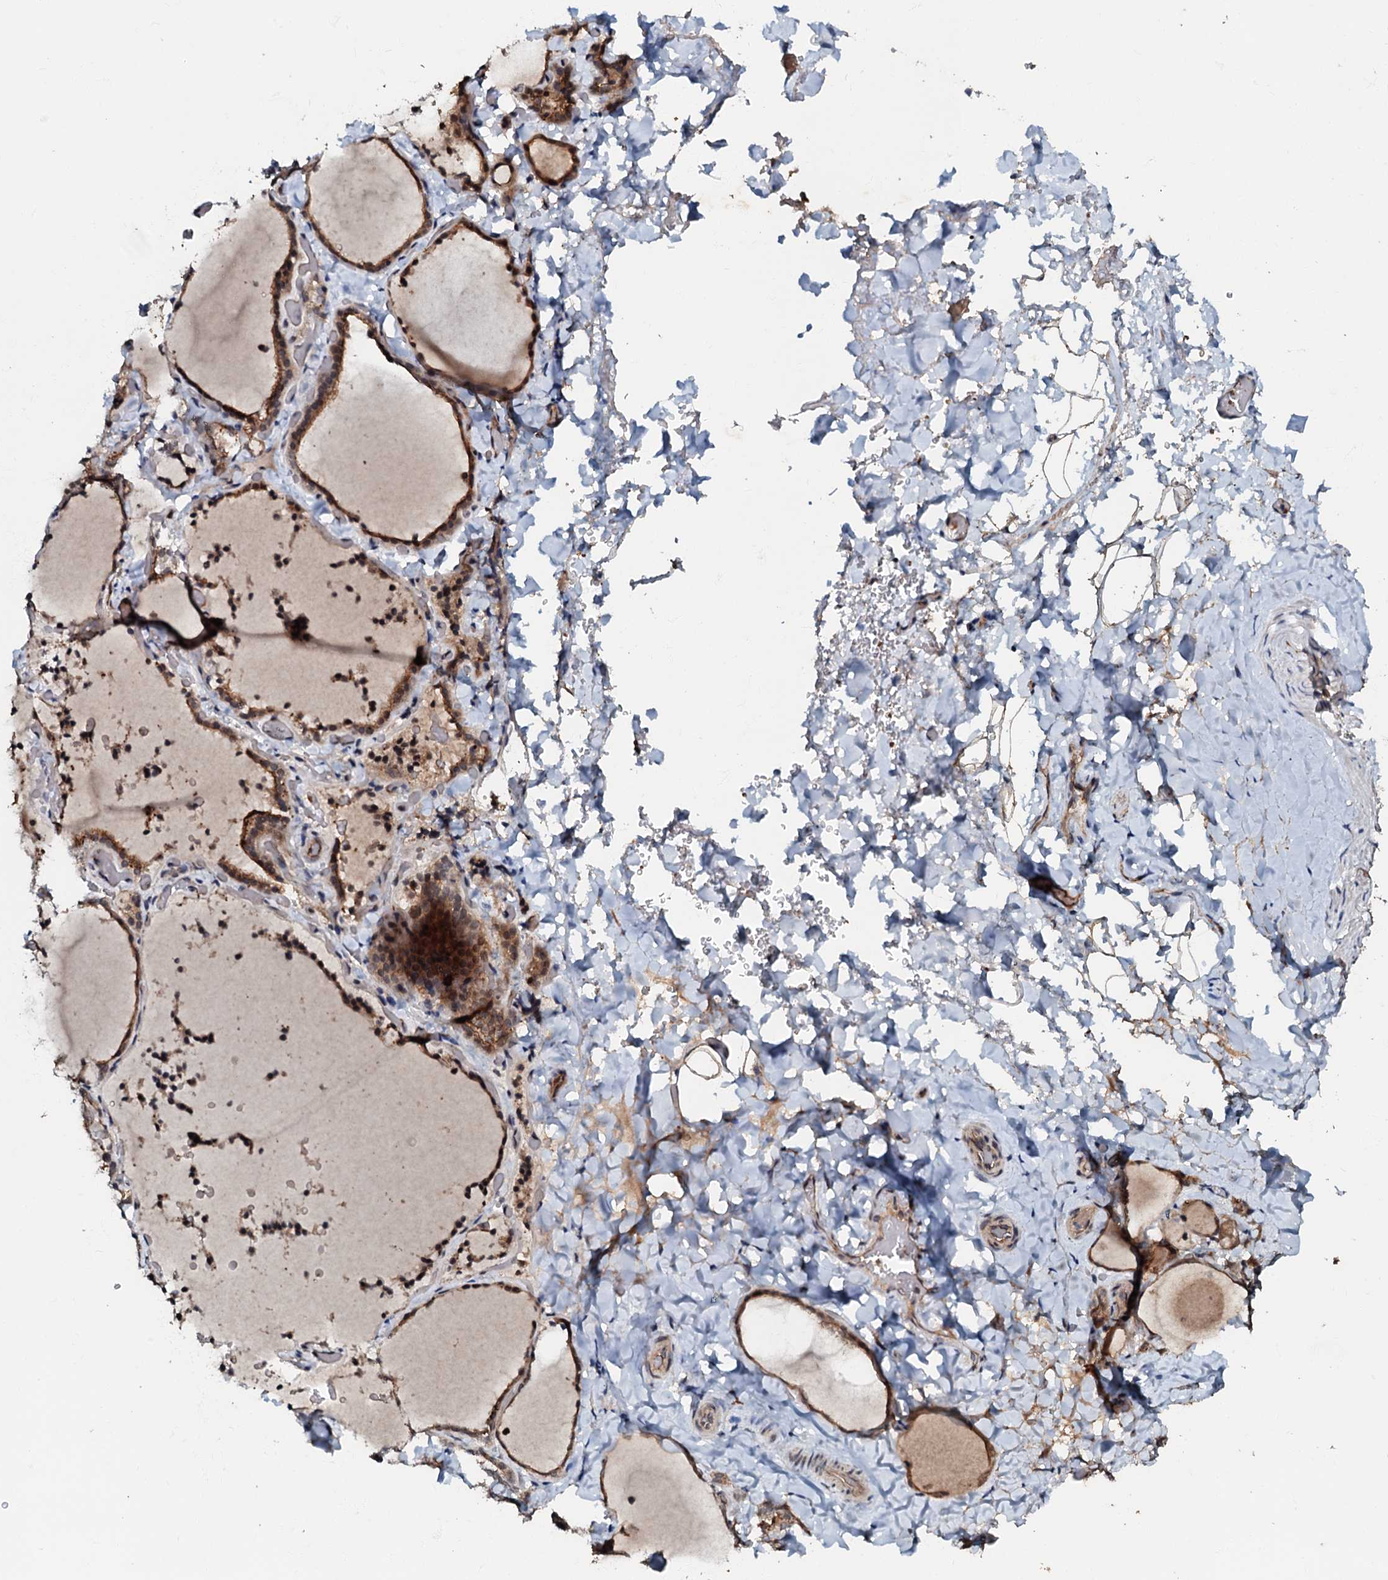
{"staining": {"intensity": "moderate", "quantity": ">75%", "location": "cytoplasmic/membranous"}, "tissue": "thyroid gland", "cell_type": "Glandular cells", "image_type": "normal", "snomed": [{"axis": "morphology", "description": "Normal tissue, NOS"}, {"axis": "topography", "description": "Thyroid gland"}], "caption": "Immunohistochemical staining of normal human thyroid gland reveals >75% levels of moderate cytoplasmic/membranous protein expression in about >75% of glandular cells.", "gene": "MANSC4", "patient": {"sex": "female", "age": 22}}